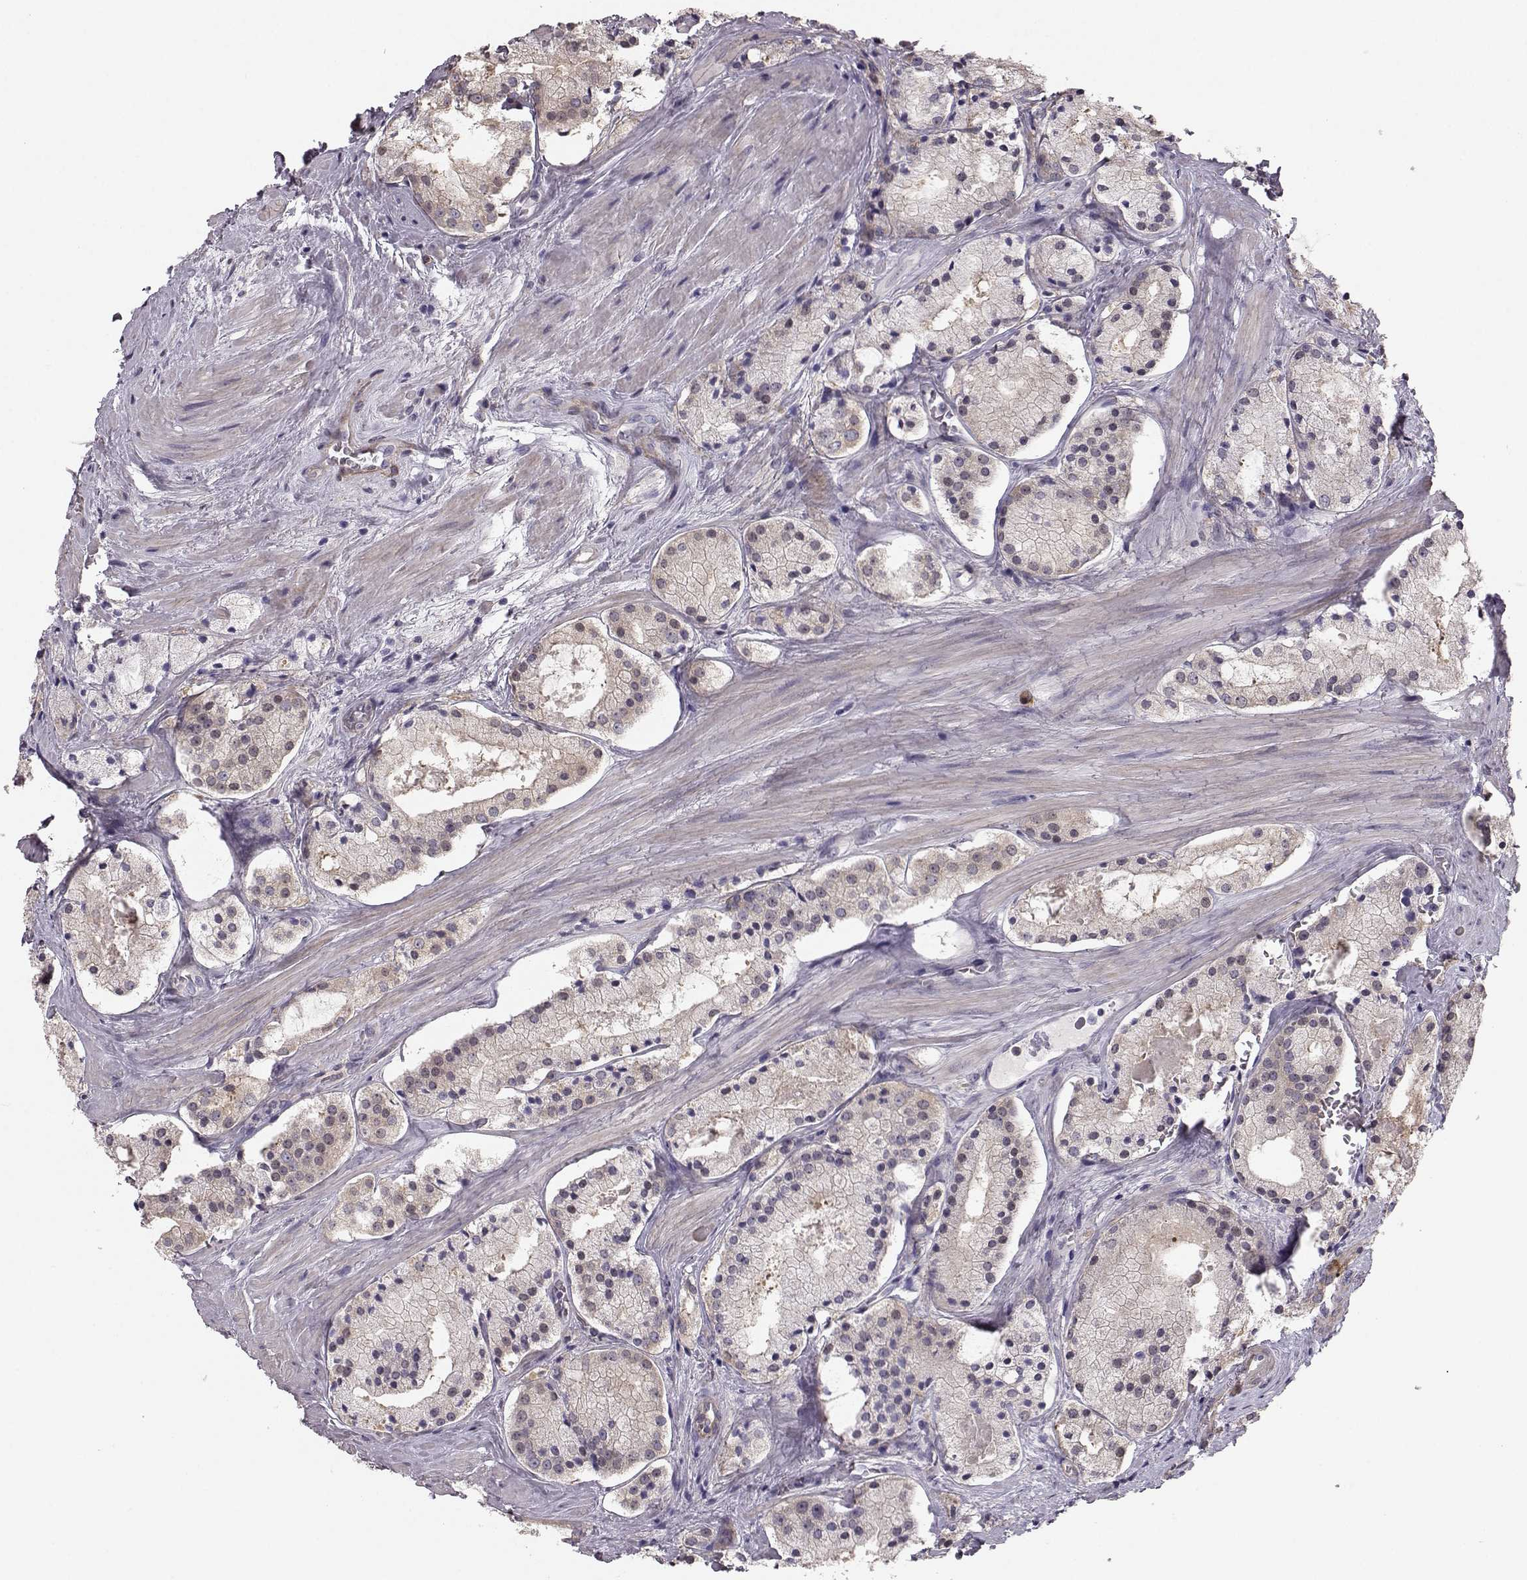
{"staining": {"intensity": "moderate", "quantity": "<25%", "location": "cytoplasmic/membranous"}, "tissue": "prostate cancer", "cell_type": "Tumor cells", "image_type": "cancer", "snomed": [{"axis": "morphology", "description": "Adenocarcinoma, NOS"}, {"axis": "morphology", "description": "Adenocarcinoma, High grade"}, {"axis": "topography", "description": "Prostate"}], "caption": "Adenocarcinoma (prostate) stained for a protein demonstrates moderate cytoplasmic/membranous positivity in tumor cells.", "gene": "GPR50", "patient": {"sex": "male", "age": 64}}